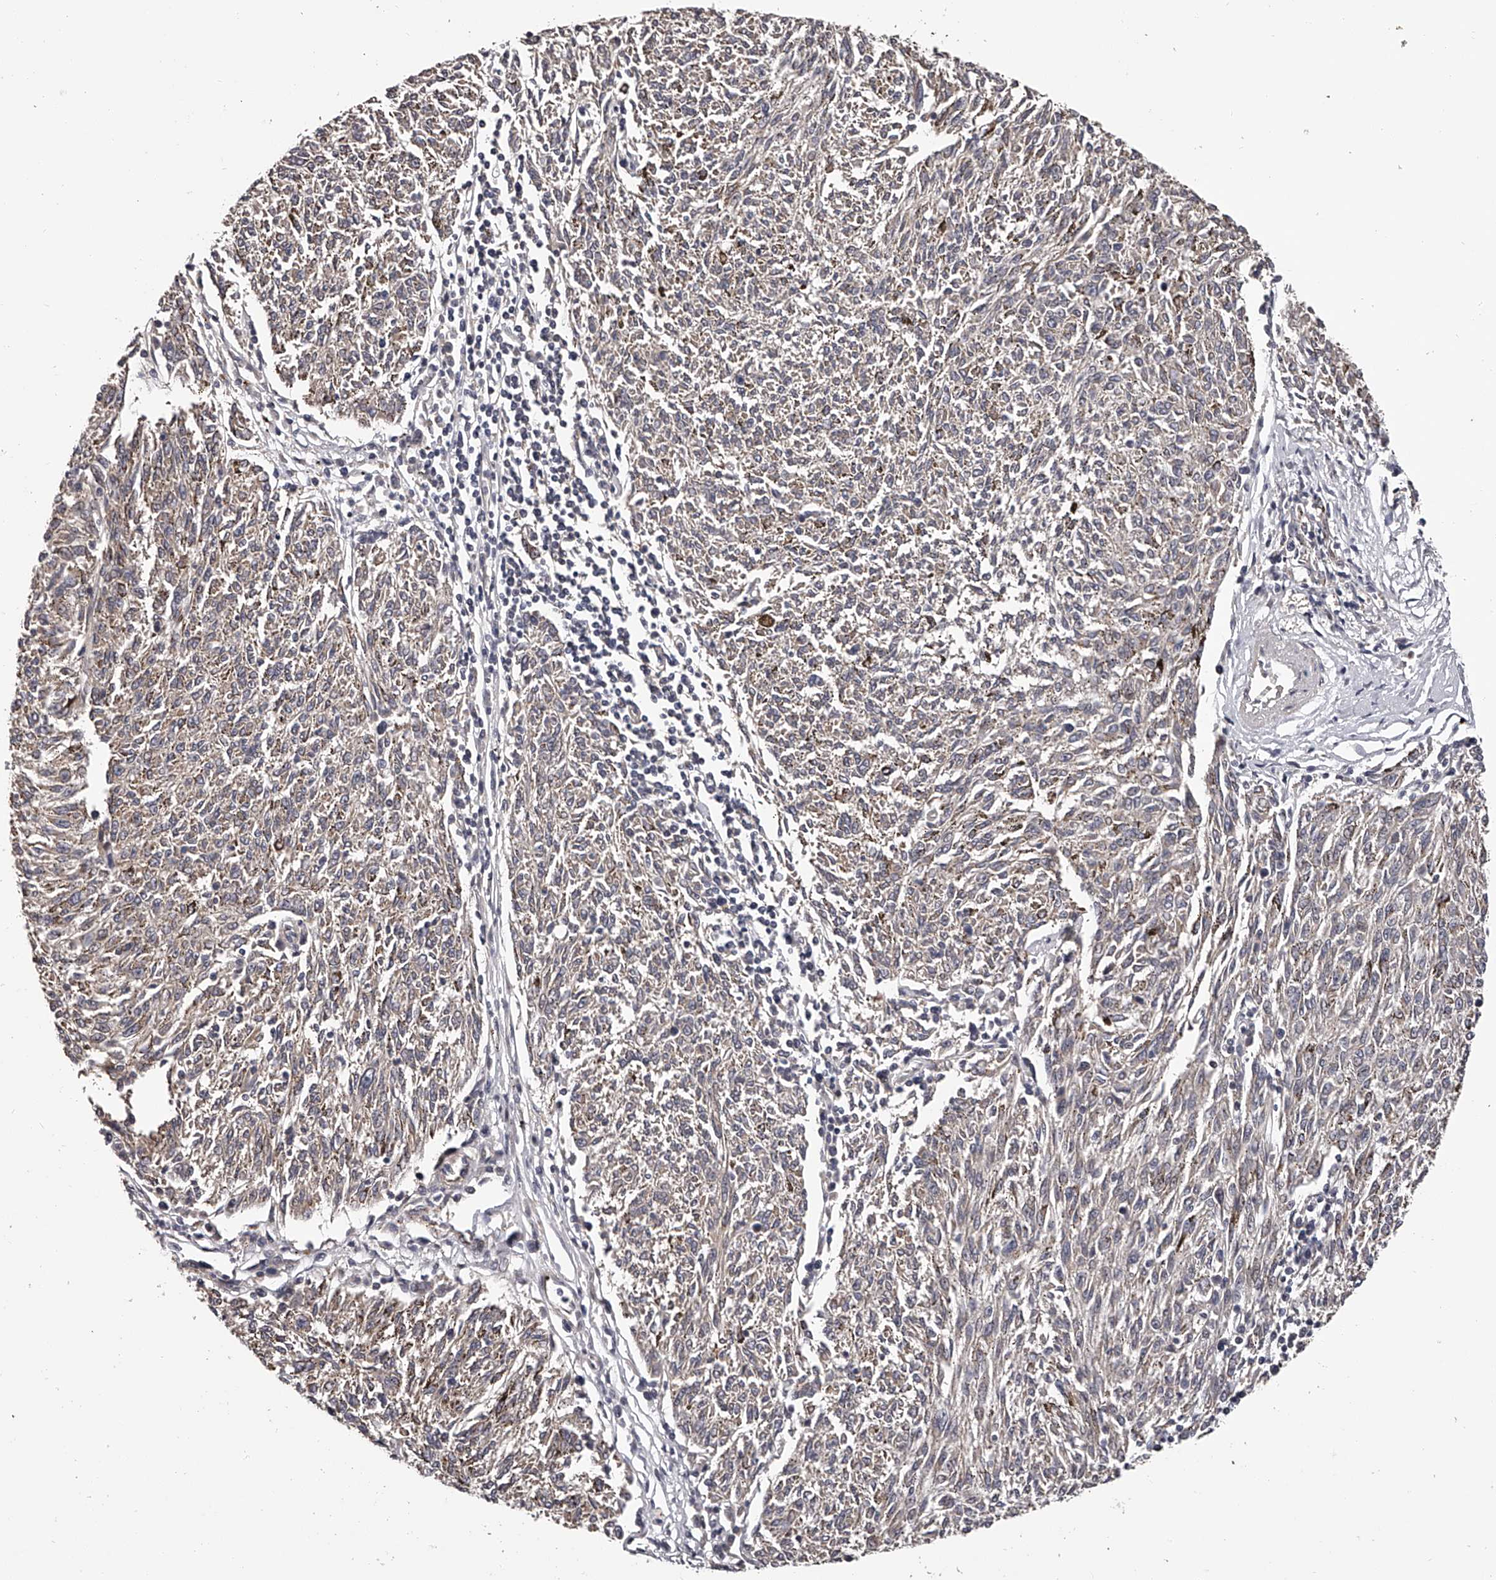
{"staining": {"intensity": "weak", "quantity": "25%-75%", "location": "cytoplasmic/membranous"}, "tissue": "melanoma", "cell_type": "Tumor cells", "image_type": "cancer", "snomed": [{"axis": "morphology", "description": "Malignant melanoma, NOS"}, {"axis": "topography", "description": "Skin"}], "caption": "Immunohistochemical staining of human melanoma demonstrates weak cytoplasmic/membranous protein expression in about 25%-75% of tumor cells. The protein of interest is stained brown, and the nuclei are stained in blue (DAB IHC with brightfield microscopy, high magnification).", "gene": "PFDN2", "patient": {"sex": "female", "age": 72}}